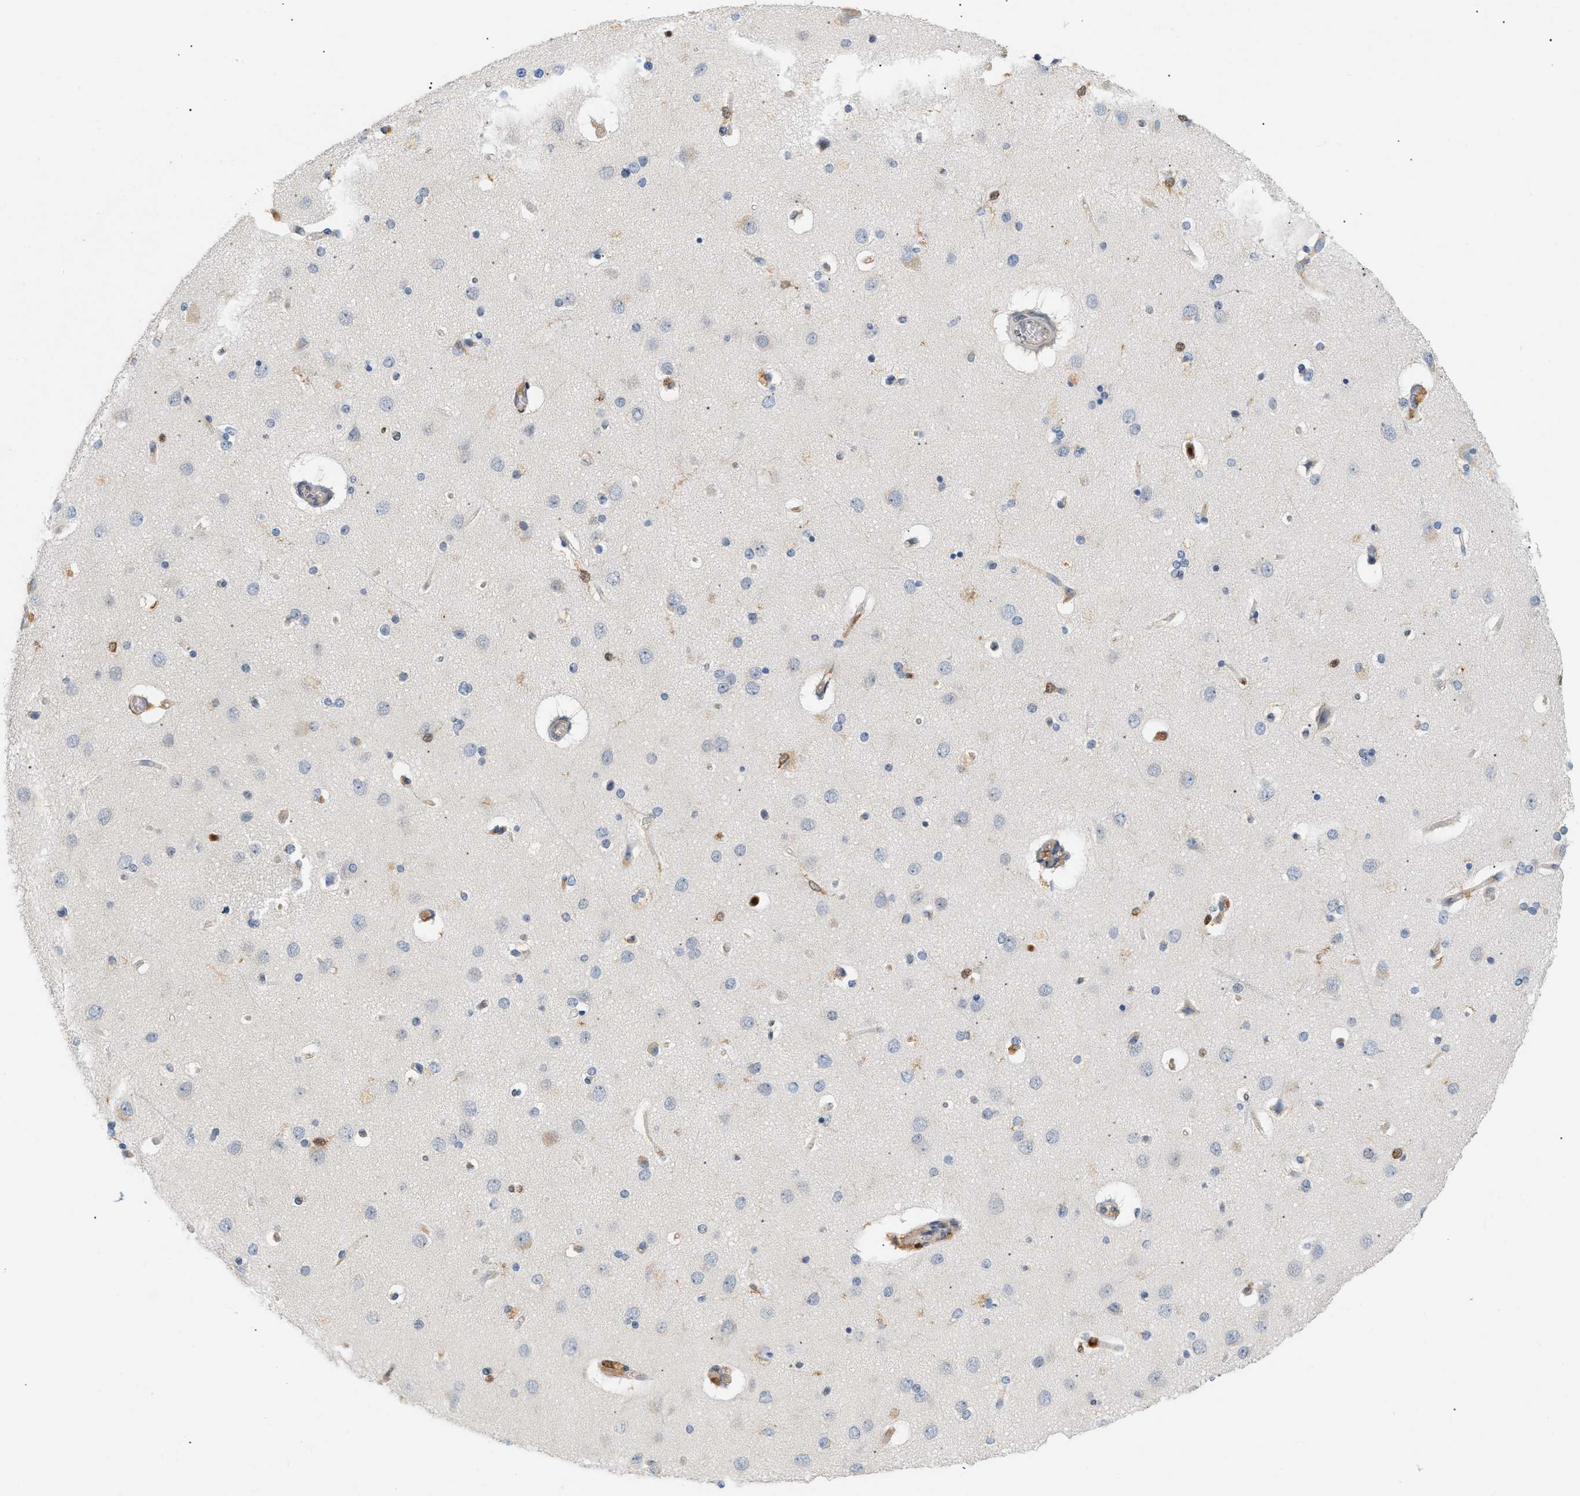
{"staining": {"intensity": "negative", "quantity": "none", "location": "none"}, "tissue": "cerebral cortex", "cell_type": "Endothelial cells", "image_type": "normal", "snomed": [{"axis": "morphology", "description": "Normal tissue, NOS"}, {"axis": "topography", "description": "Cerebral cortex"}], "caption": "A photomicrograph of human cerebral cortex is negative for staining in endothelial cells. (Immunohistochemistry, brightfield microscopy, high magnification).", "gene": "PYCARD", "patient": {"sex": "female", "age": 54}}